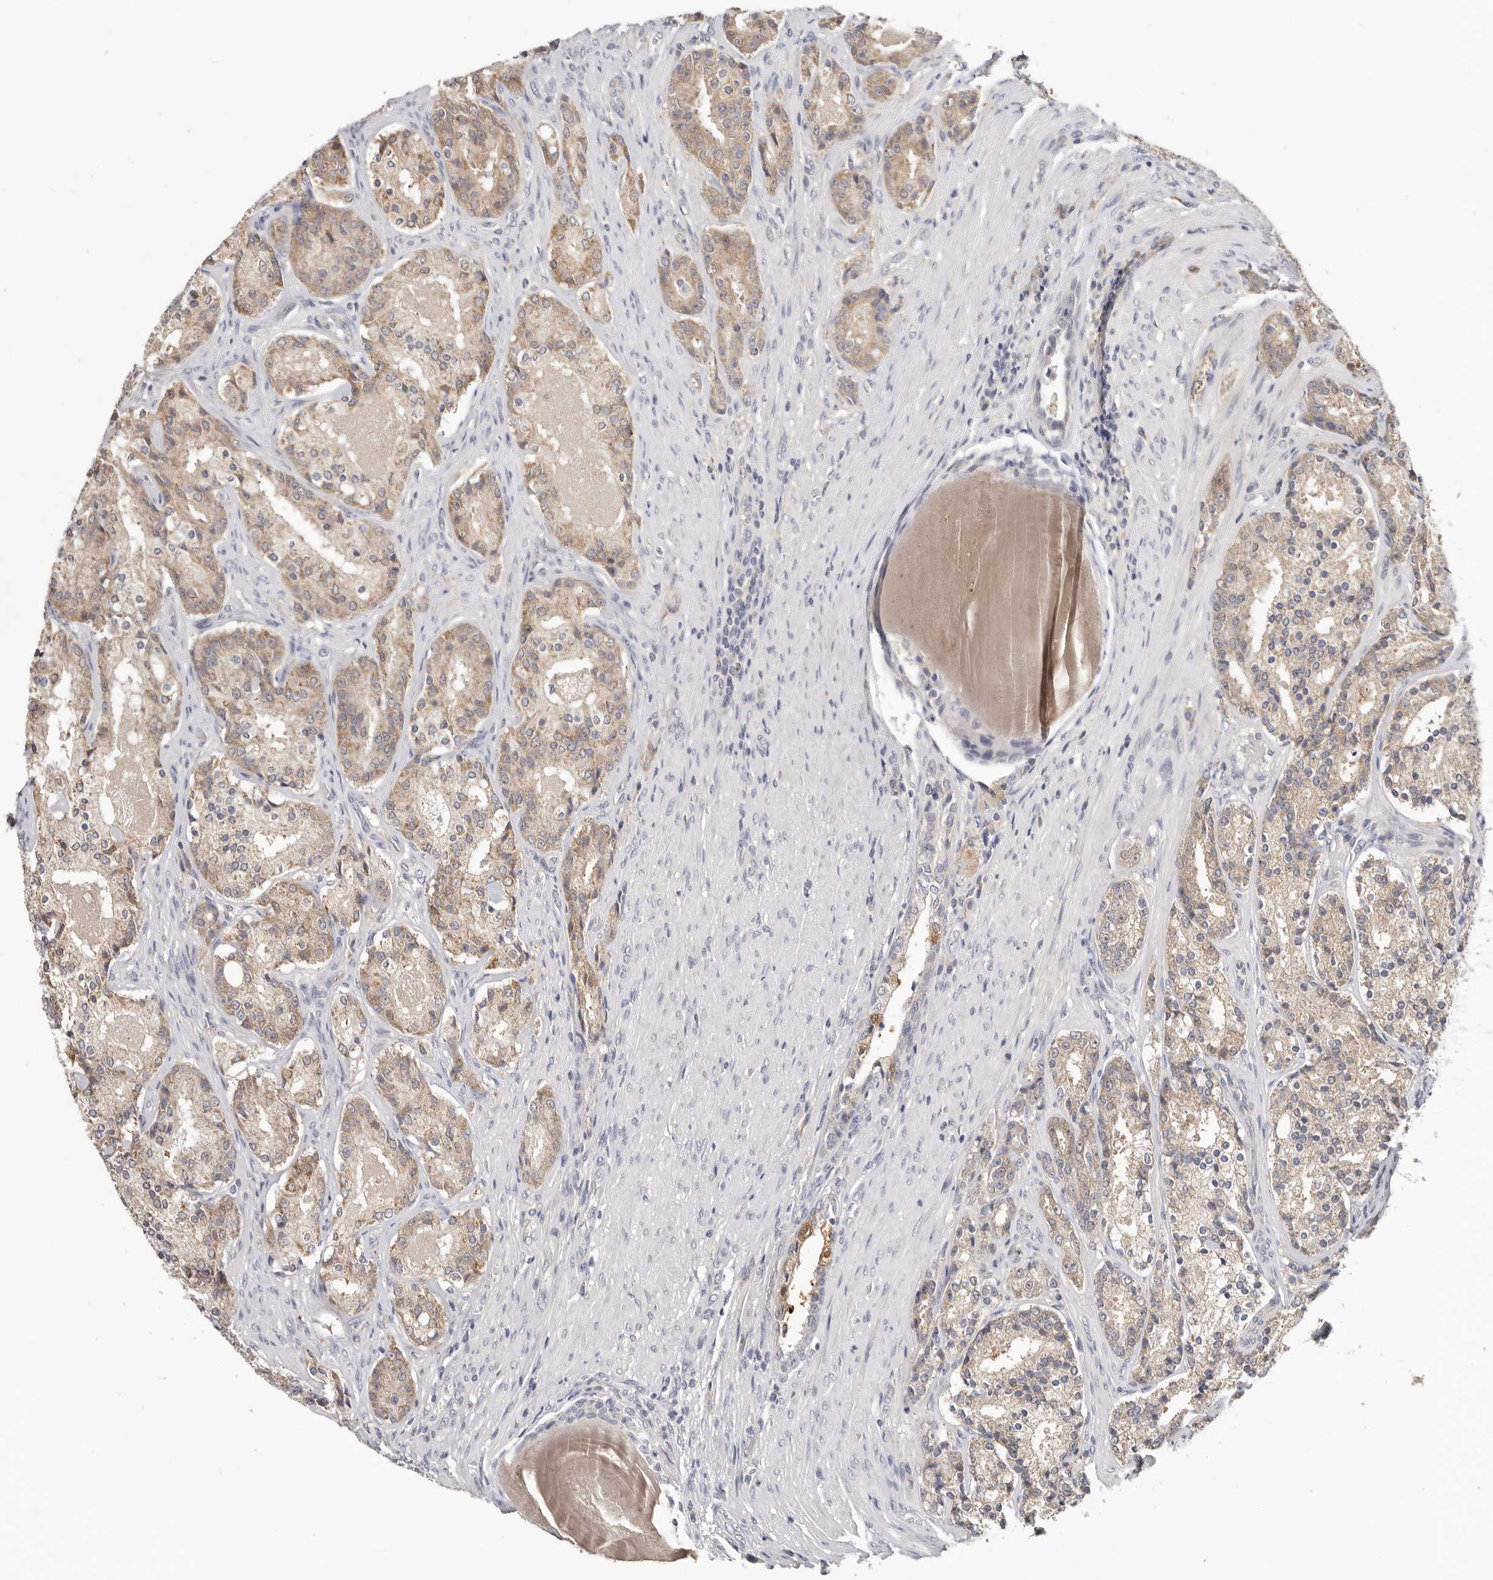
{"staining": {"intensity": "weak", "quantity": "25%-75%", "location": "cytoplasmic/membranous"}, "tissue": "prostate cancer", "cell_type": "Tumor cells", "image_type": "cancer", "snomed": [{"axis": "morphology", "description": "Adenocarcinoma, High grade"}, {"axis": "topography", "description": "Prostate"}], "caption": "High-grade adenocarcinoma (prostate) tissue shows weak cytoplasmic/membranous positivity in about 25%-75% of tumor cells, visualized by immunohistochemistry. The staining was performed using DAB (3,3'-diaminobenzidine) to visualize the protein expression in brown, while the nuclei were stained in blue with hematoxylin (Magnification: 20x).", "gene": "WDR77", "patient": {"sex": "male", "age": 60}}